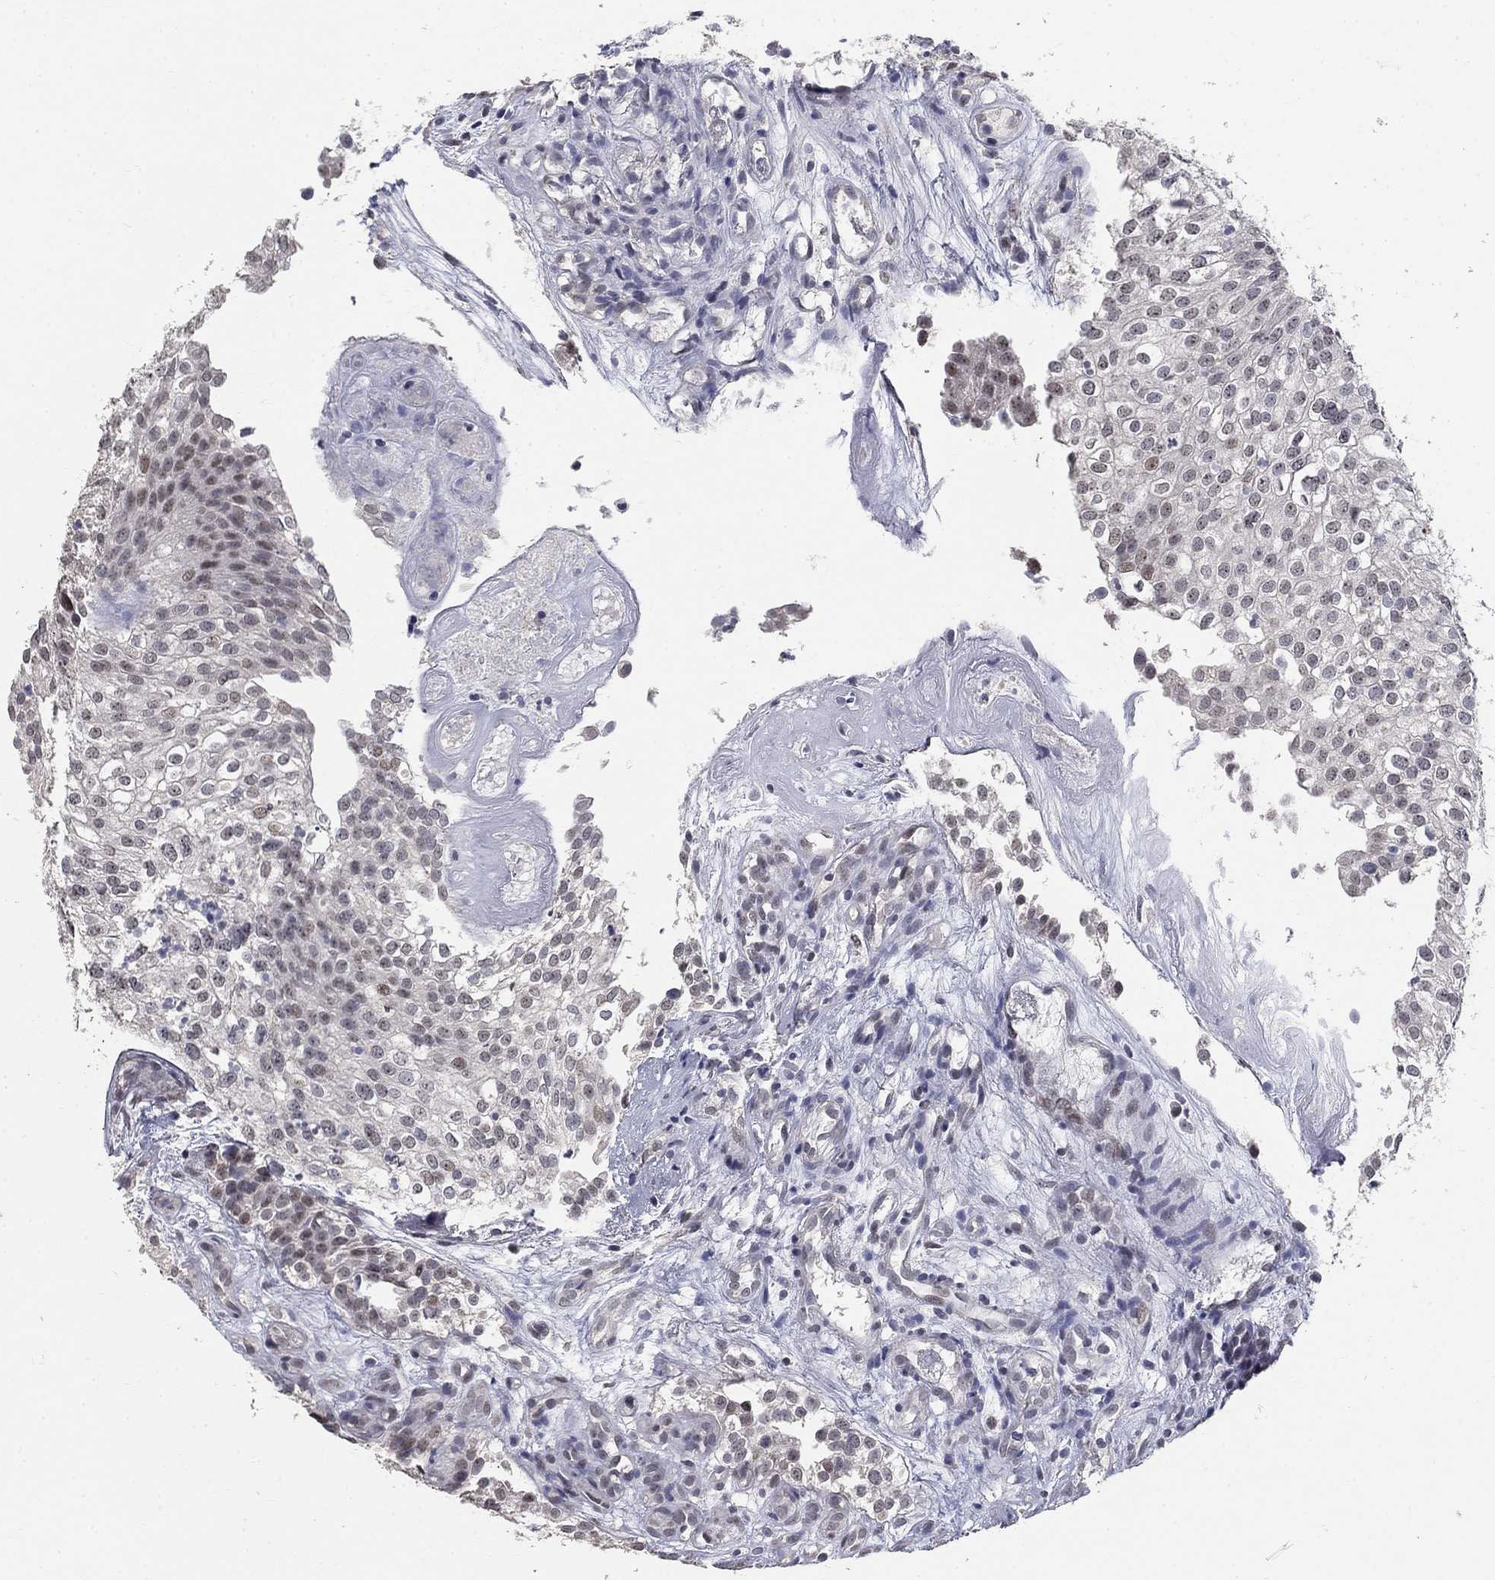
{"staining": {"intensity": "negative", "quantity": "none", "location": "none"}, "tissue": "urothelial cancer", "cell_type": "Tumor cells", "image_type": "cancer", "snomed": [{"axis": "morphology", "description": "Urothelial carcinoma, High grade"}, {"axis": "topography", "description": "Urinary bladder"}], "caption": "Immunohistochemistry image of neoplastic tissue: urothelial cancer stained with DAB displays no significant protein positivity in tumor cells.", "gene": "SPATA33", "patient": {"sex": "female", "age": 79}}